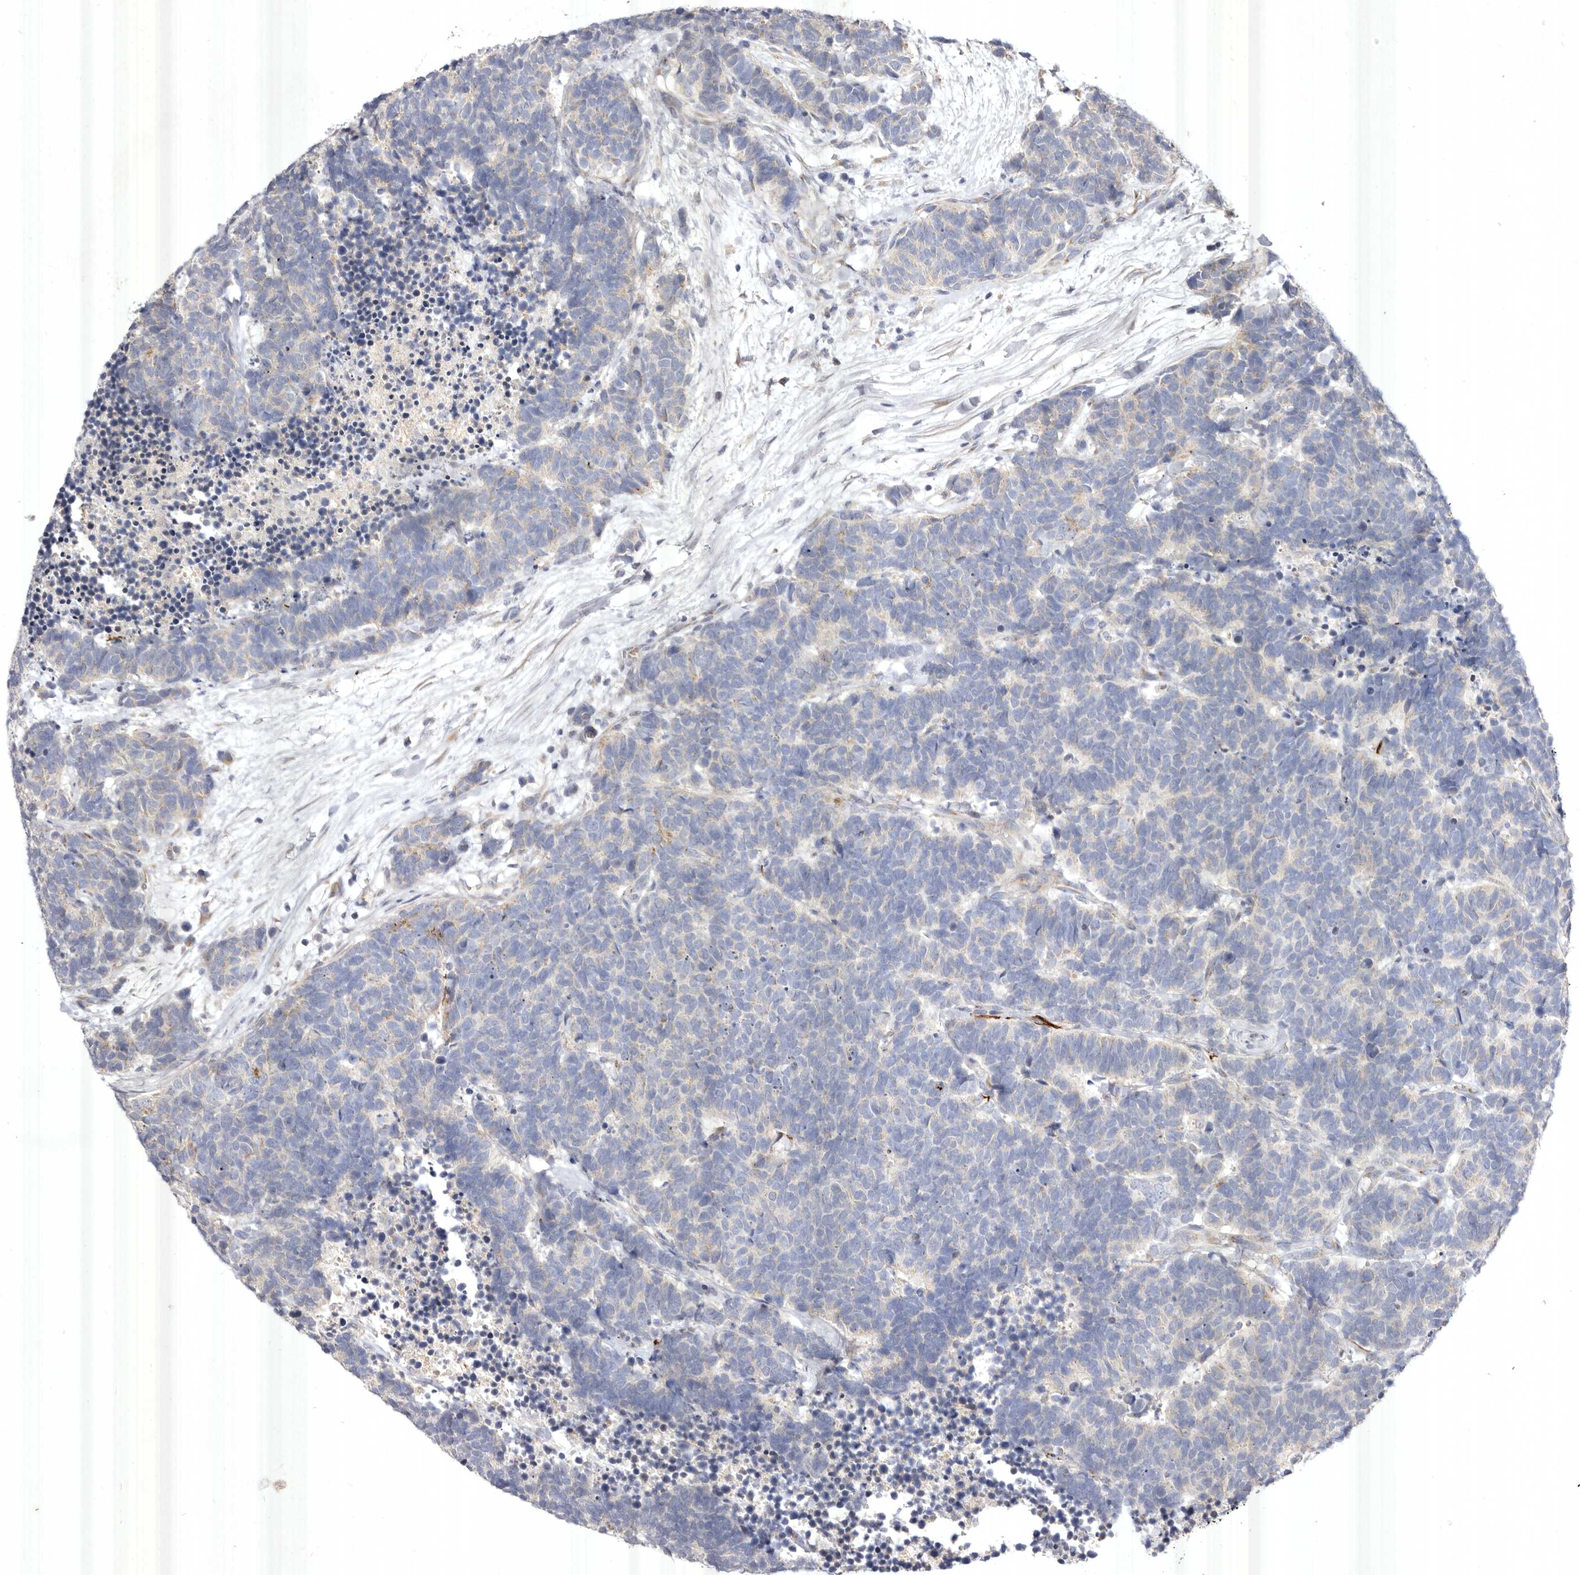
{"staining": {"intensity": "negative", "quantity": "none", "location": "none"}, "tissue": "carcinoid", "cell_type": "Tumor cells", "image_type": "cancer", "snomed": [{"axis": "morphology", "description": "Carcinoma, NOS"}, {"axis": "morphology", "description": "Carcinoid, malignant, NOS"}, {"axis": "topography", "description": "Urinary bladder"}], "caption": "The IHC micrograph has no significant positivity in tumor cells of carcinoid tissue.", "gene": "USP24", "patient": {"sex": "male", "age": 57}}